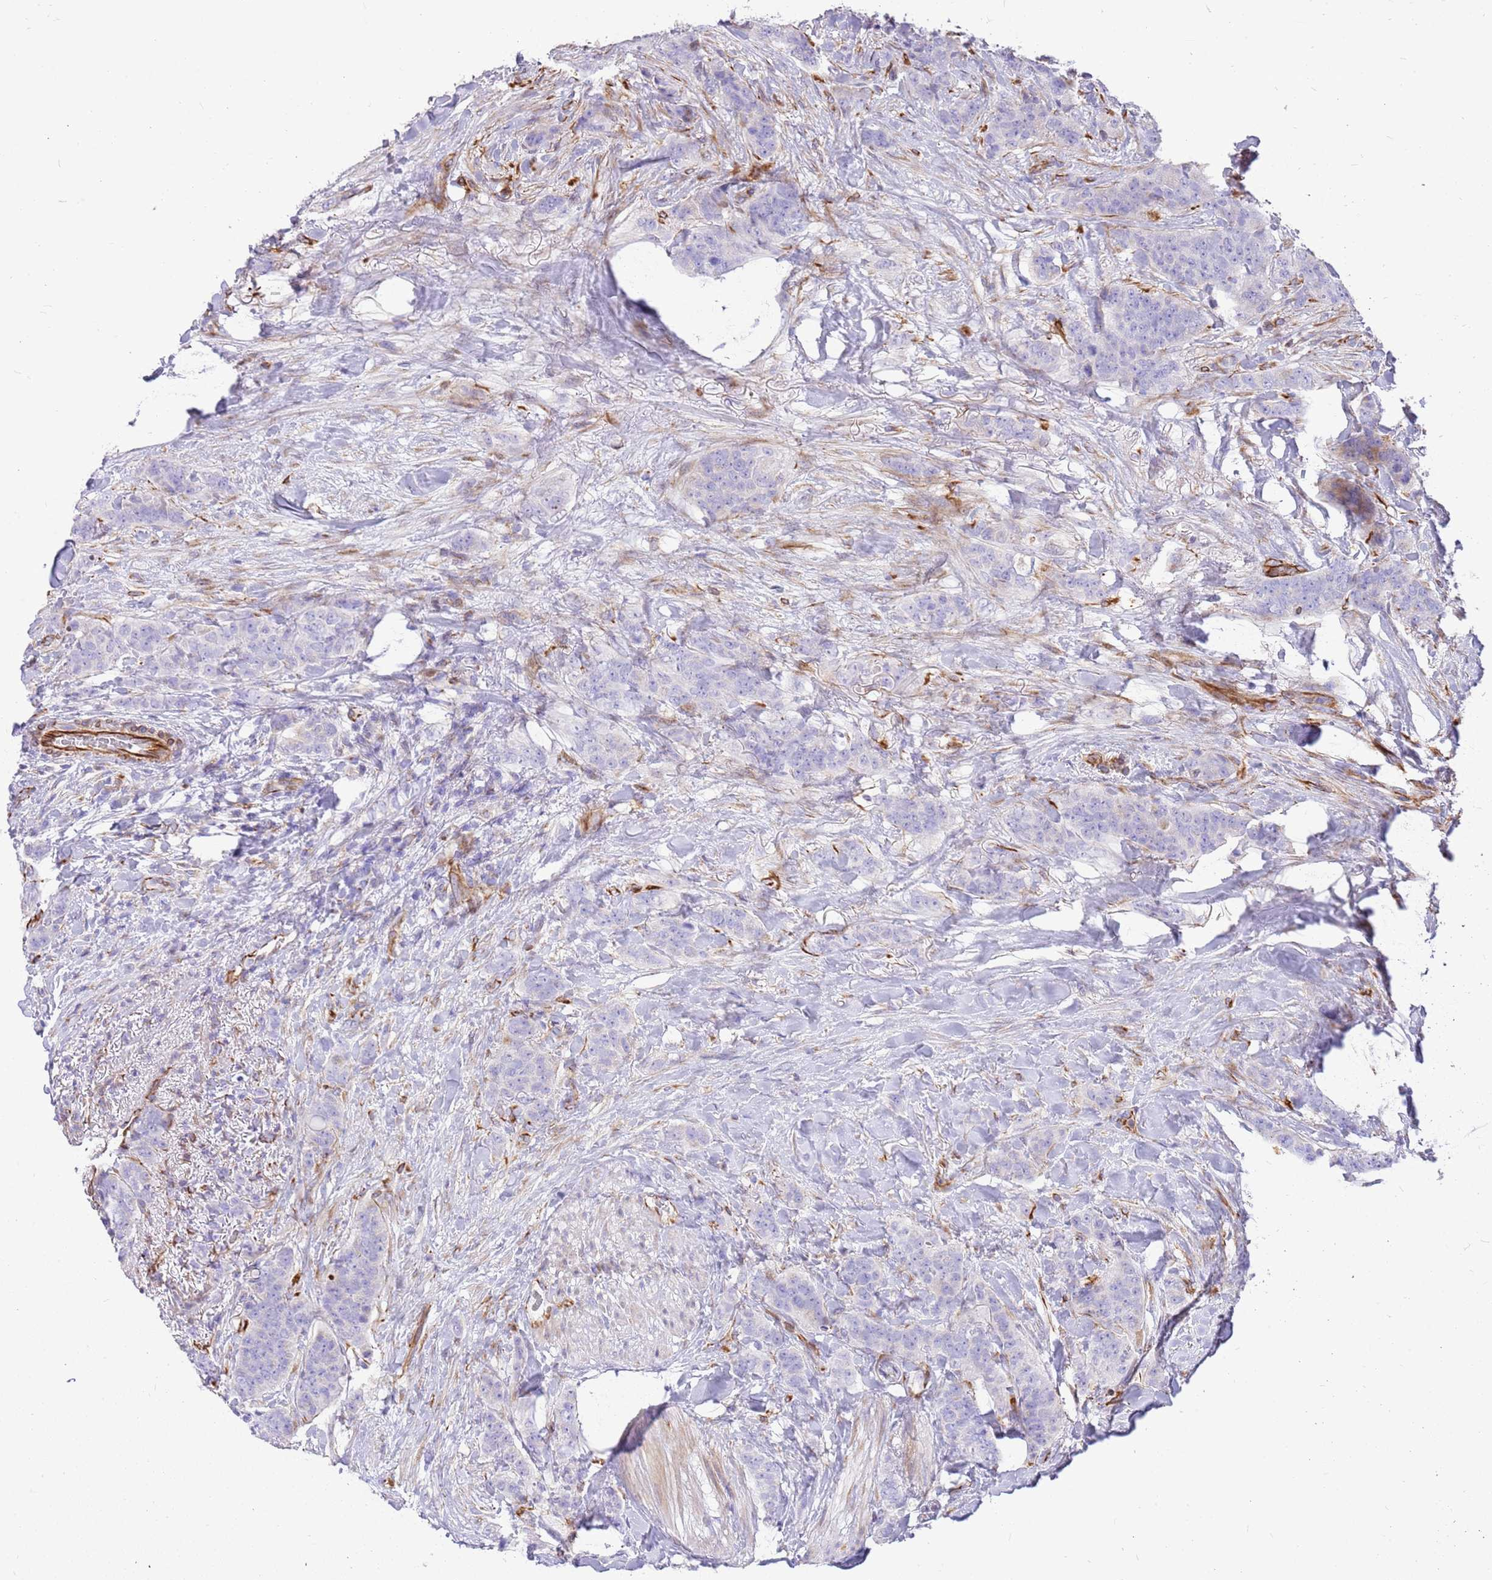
{"staining": {"intensity": "negative", "quantity": "none", "location": "none"}, "tissue": "breast cancer", "cell_type": "Tumor cells", "image_type": "cancer", "snomed": [{"axis": "morphology", "description": "Duct carcinoma"}, {"axis": "topography", "description": "Breast"}], "caption": "Tumor cells show no significant protein staining in breast cancer (intraductal carcinoma).", "gene": "ZDHHC1", "patient": {"sex": "female", "age": 40}}